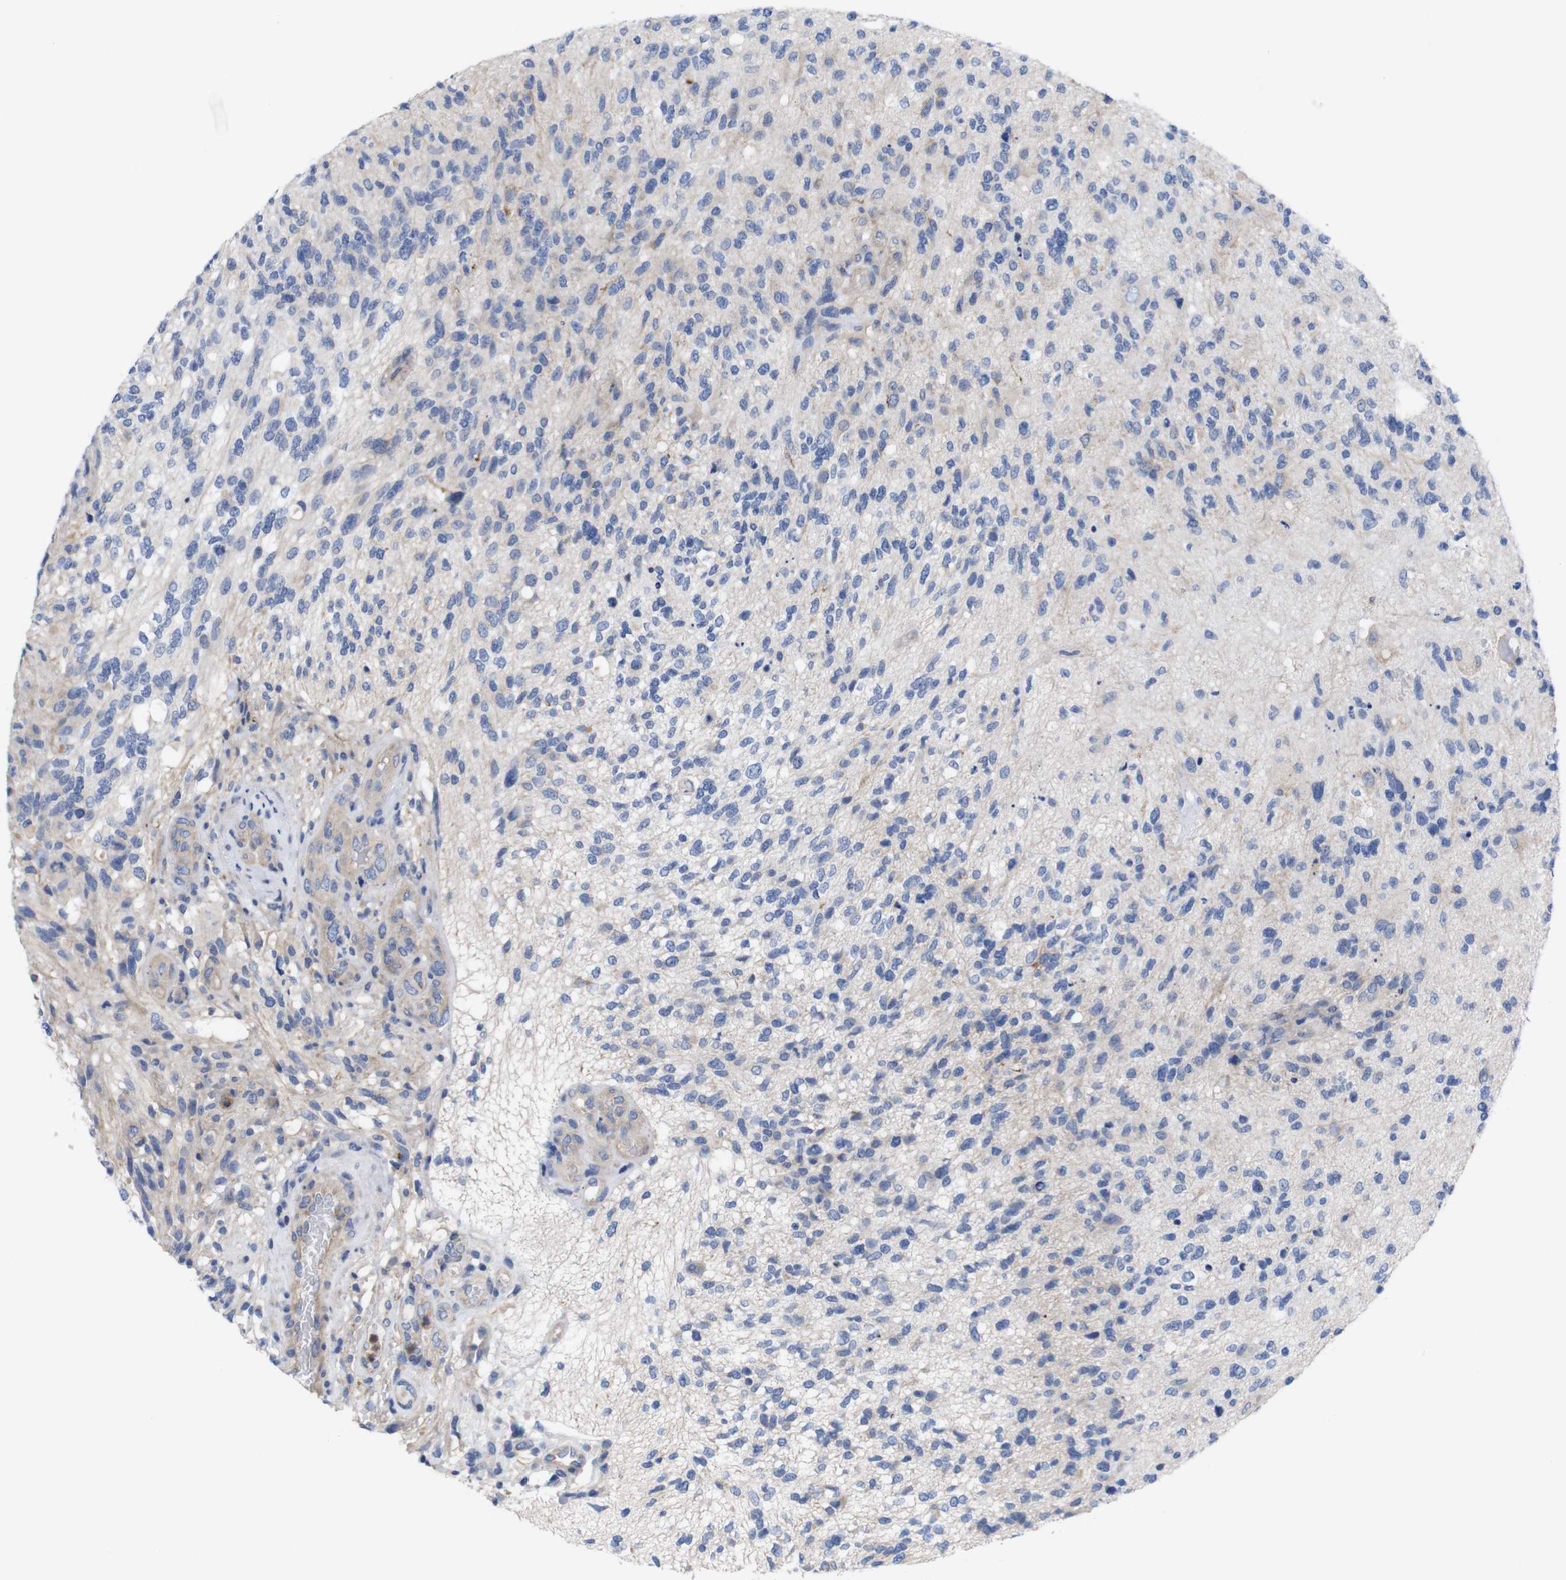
{"staining": {"intensity": "negative", "quantity": "none", "location": "none"}, "tissue": "glioma", "cell_type": "Tumor cells", "image_type": "cancer", "snomed": [{"axis": "morphology", "description": "Normal tissue, NOS"}, {"axis": "morphology", "description": "Glioma, malignant, High grade"}, {"axis": "topography", "description": "Cerebral cortex"}], "caption": "Immunohistochemistry (IHC) histopathology image of human malignant glioma (high-grade) stained for a protein (brown), which demonstrates no positivity in tumor cells.", "gene": "USH1C", "patient": {"sex": "male", "age": 75}}